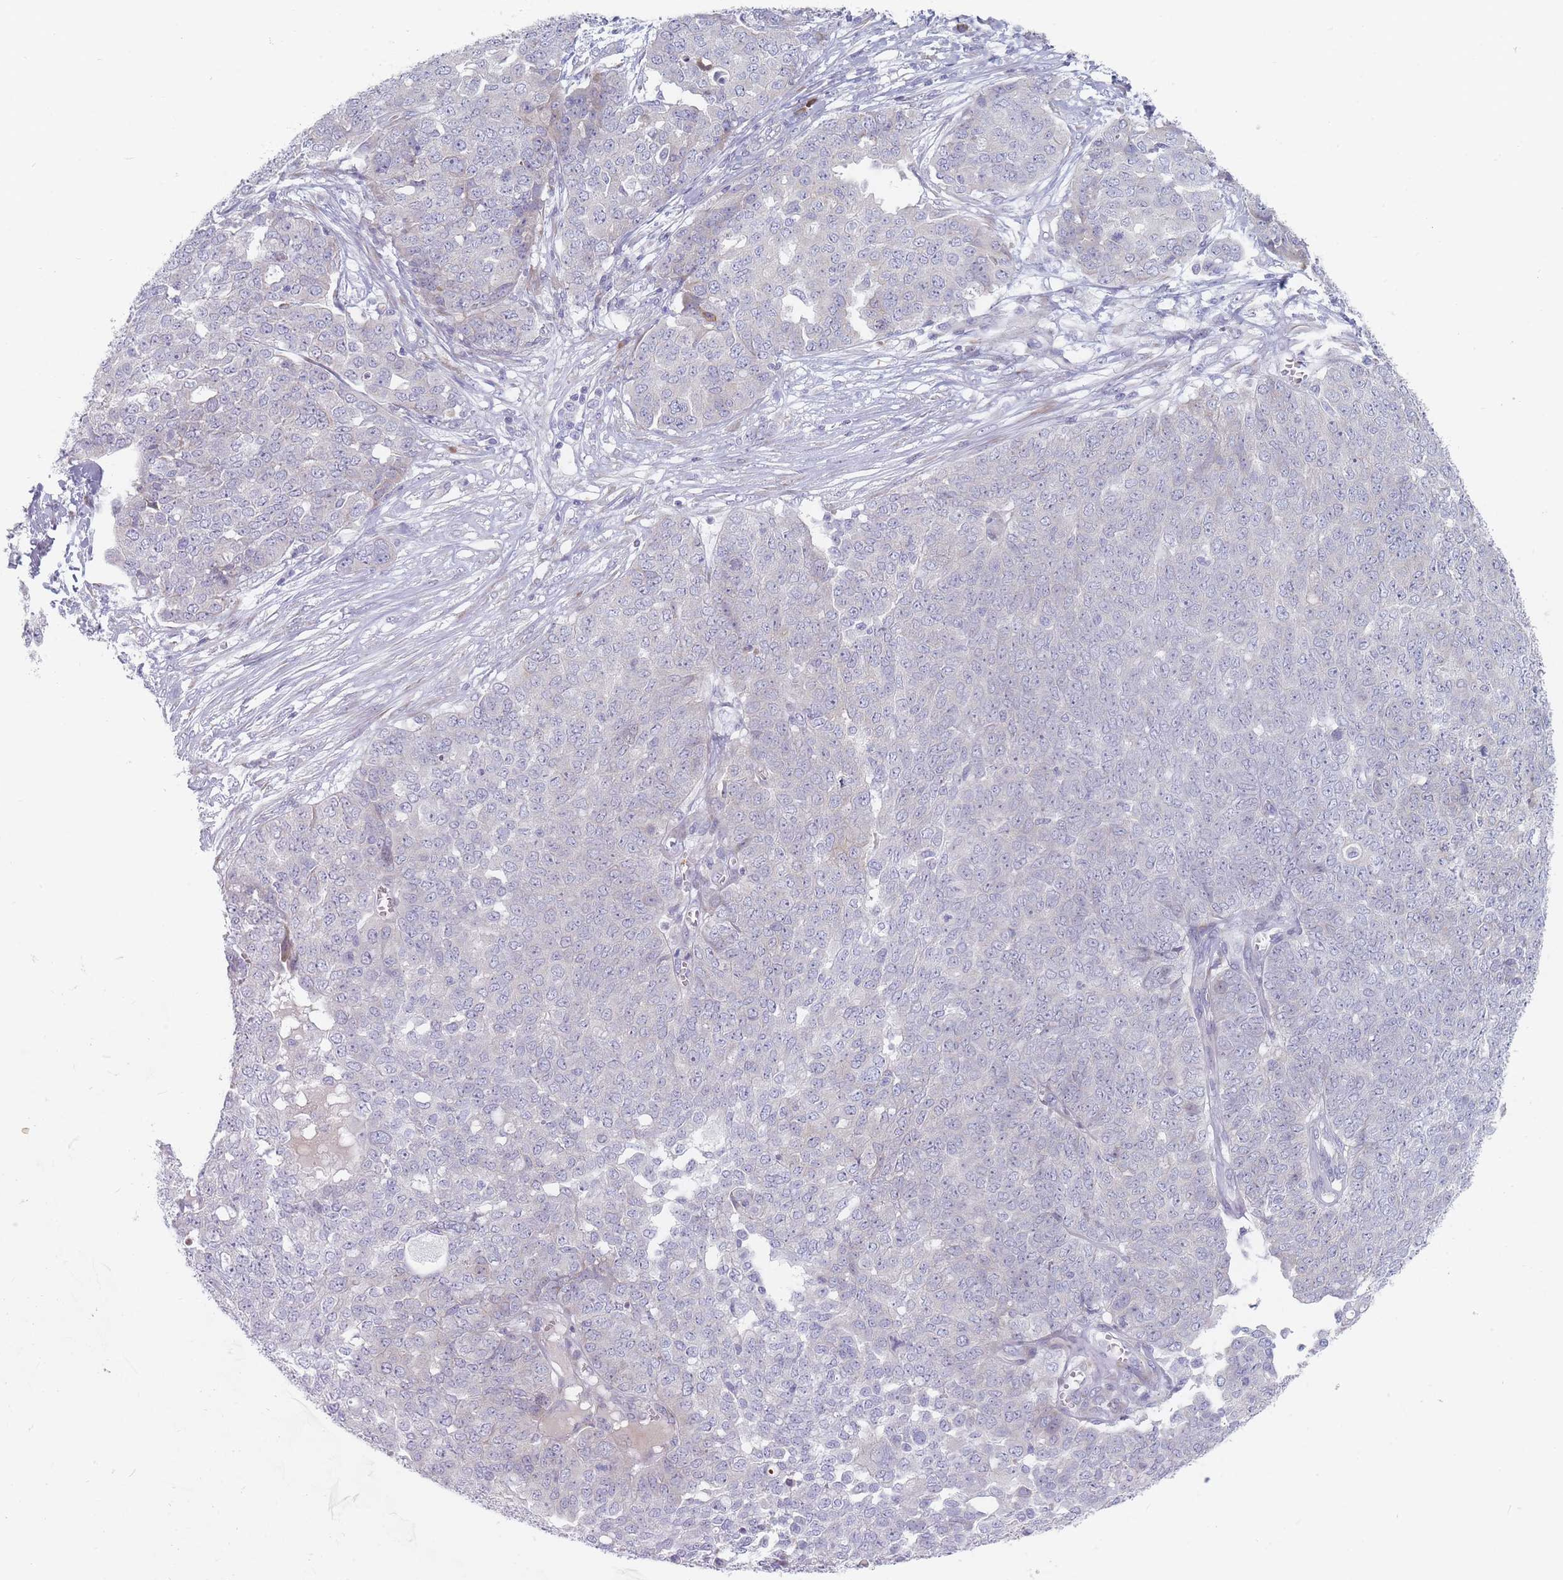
{"staining": {"intensity": "negative", "quantity": "none", "location": "none"}, "tissue": "ovarian cancer", "cell_type": "Tumor cells", "image_type": "cancer", "snomed": [{"axis": "morphology", "description": "Cystadenocarcinoma, serous, NOS"}, {"axis": "topography", "description": "Soft tissue"}, {"axis": "topography", "description": "Ovary"}], "caption": "IHC of human ovarian cancer (serous cystadenocarcinoma) demonstrates no positivity in tumor cells. The staining was performed using DAB to visualize the protein expression in brown, while the nuclei were stained in blue with hematoxylin (Magnification: 20x).", "gene": "SPATS1", "patient": {"sex": "female", "age": 57}}